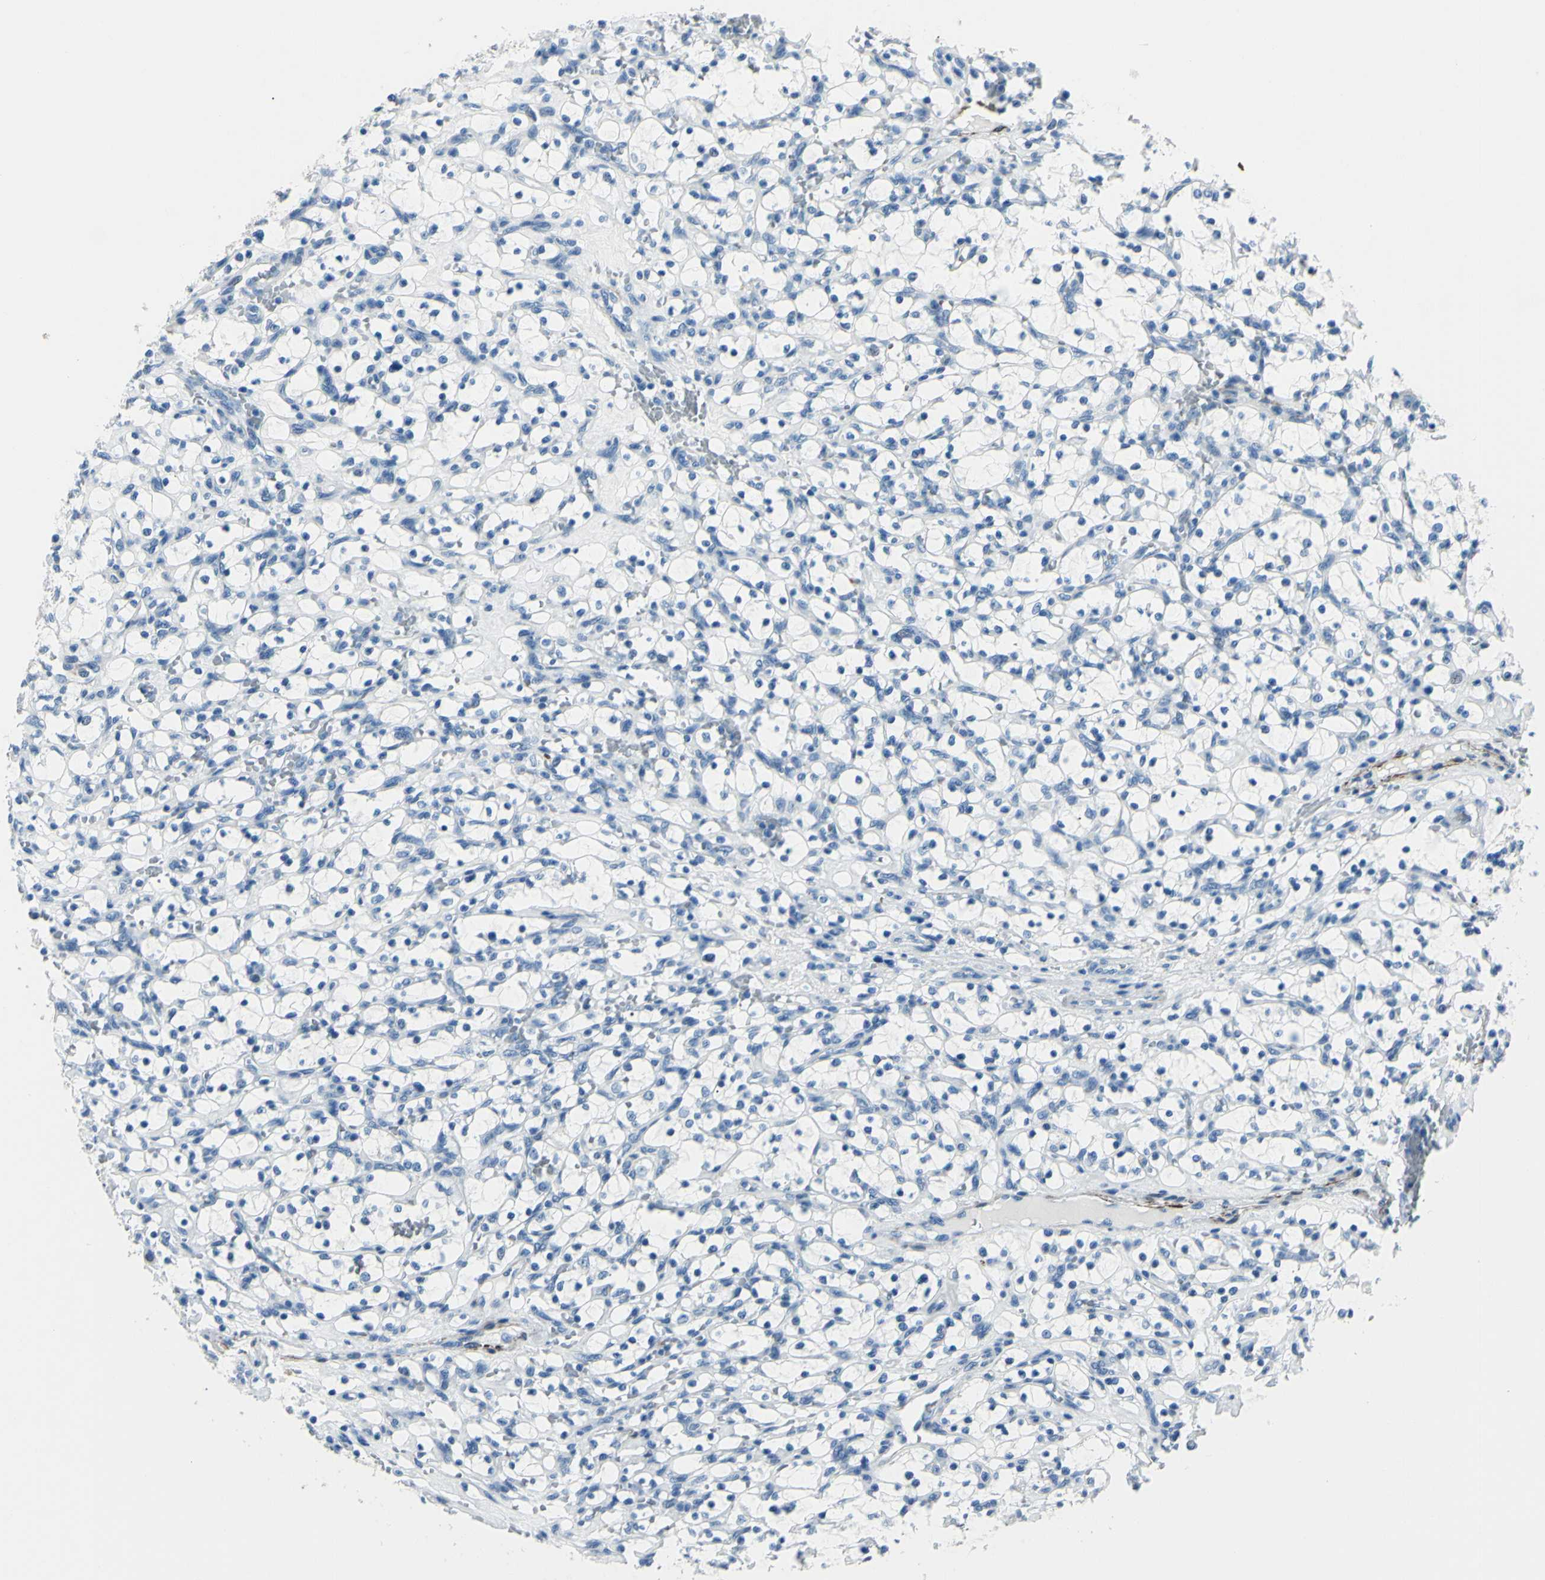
{"staining": {"intensity": "negative", "quantity": "none", "location": "none"}, "tissue": "renal cancer", "cell_type": "Tumor cells", "image_type": "cancer", "snomed": [{"axis": "morphology", "description": "Adenocarcinoma, NOS"}, {"axis": "topography", "description": "Kidney"}], "caption": "This is a image of IHC staining of renal cancer (adenocarcinoma), which shows no expression in tumor cells. Brightfield microscopy of immunohistochemistry stained with DAB (3,3'-diaminobenzidine) (brown) and hematoxylin (blue), captured at high magnification.", "gene": "CDH15", "patient": {"sex": "female", "age": 69}}